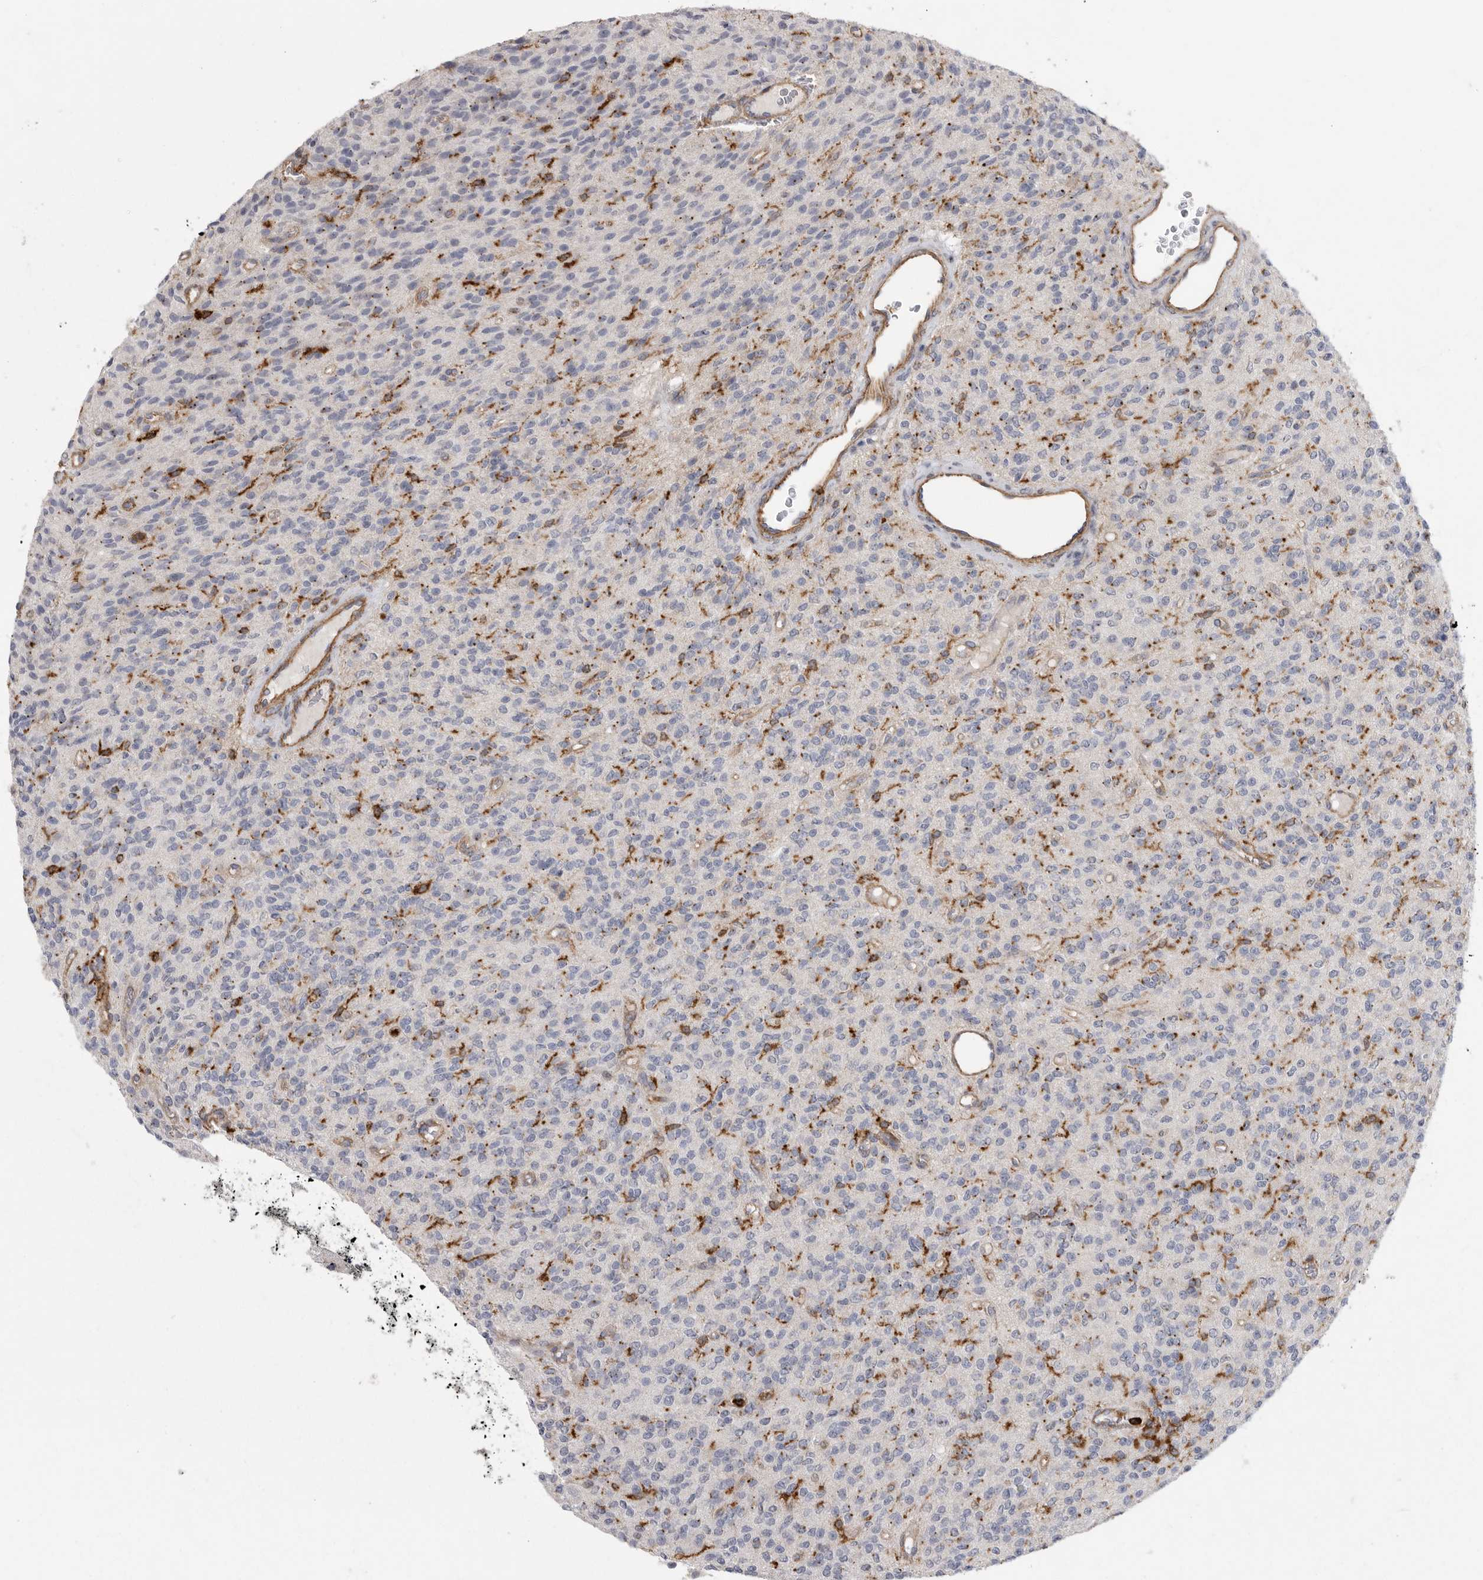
{"staining": {"intensity": "negative", "quantity": "none", "location": "none"}, "tissue": "glioma", "cell_type": "Tumor cells", "image_type": "cancer", "snomed": [{"axis": "morphology", "description": "Glioma, malignant, High grade"}, {"axis": "topography", "description": "Brain"}], "caption": "Tumor cells are negative for brown protein staining in glioma.", "gene": "SIGLEC10", "patient": {"sex": "male", "age": 34}}